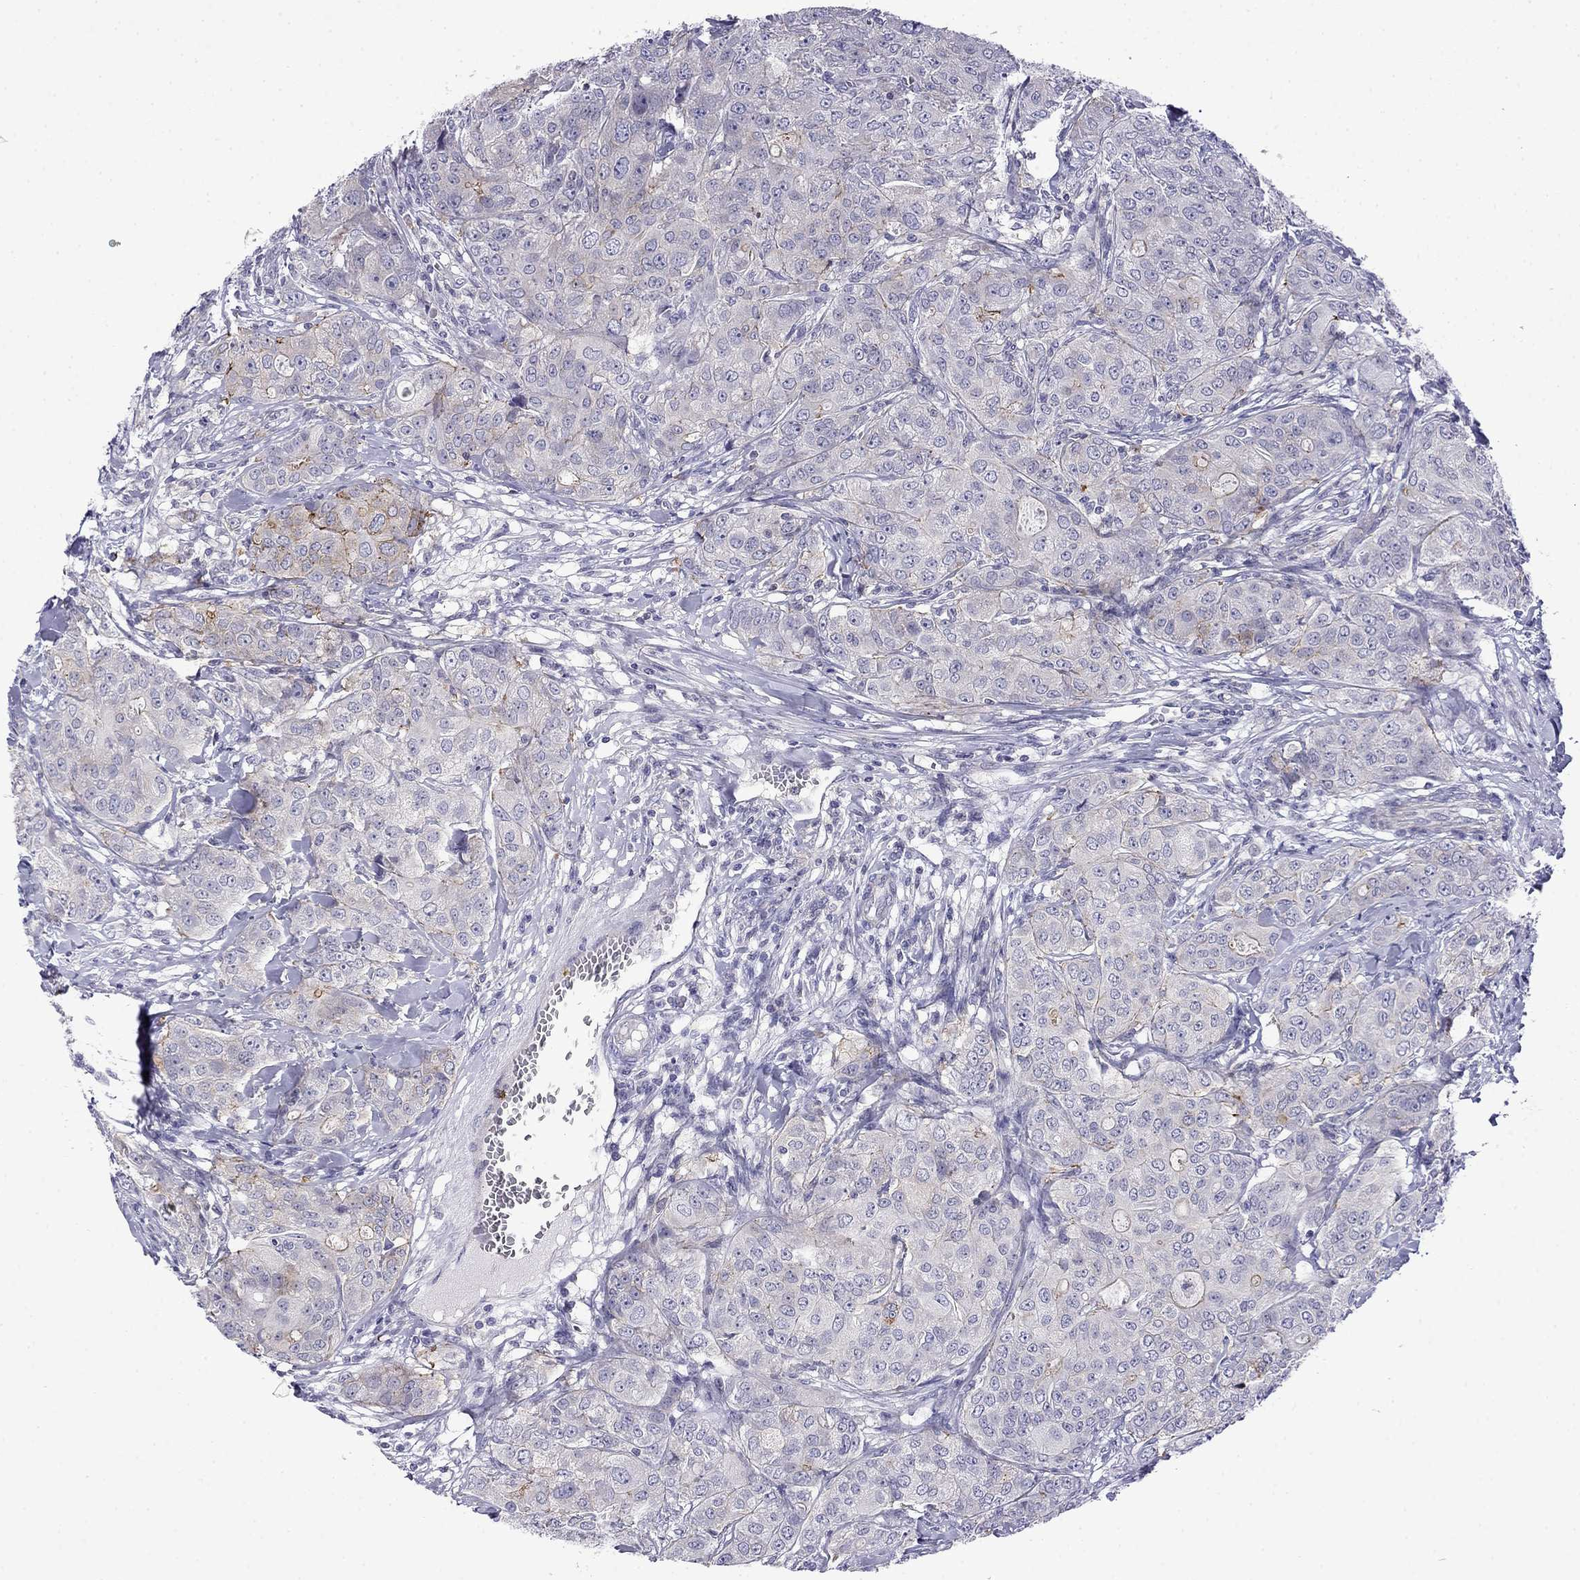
{"staining": {"intensity": "negative", "quantity": "none", "location": "none"}, "tissue": "breast cancer", "cell_type": "Tumor cells", "image_type": "cancer", "snomed": [{"axis": "morphology", "description": "Duct carcinoma"}, {"axis": "topography", "description": "Breast"}], "caption": "This image is of breast cancer (intraductal carcinoma) stained with immunohistochemistry (IHC) to label a protein in brown with the nuclei are counter-stained blue. There is no expression in tumor cells.", "gene": "PRR18", "patient": {"sex": "female", "age": 43}}